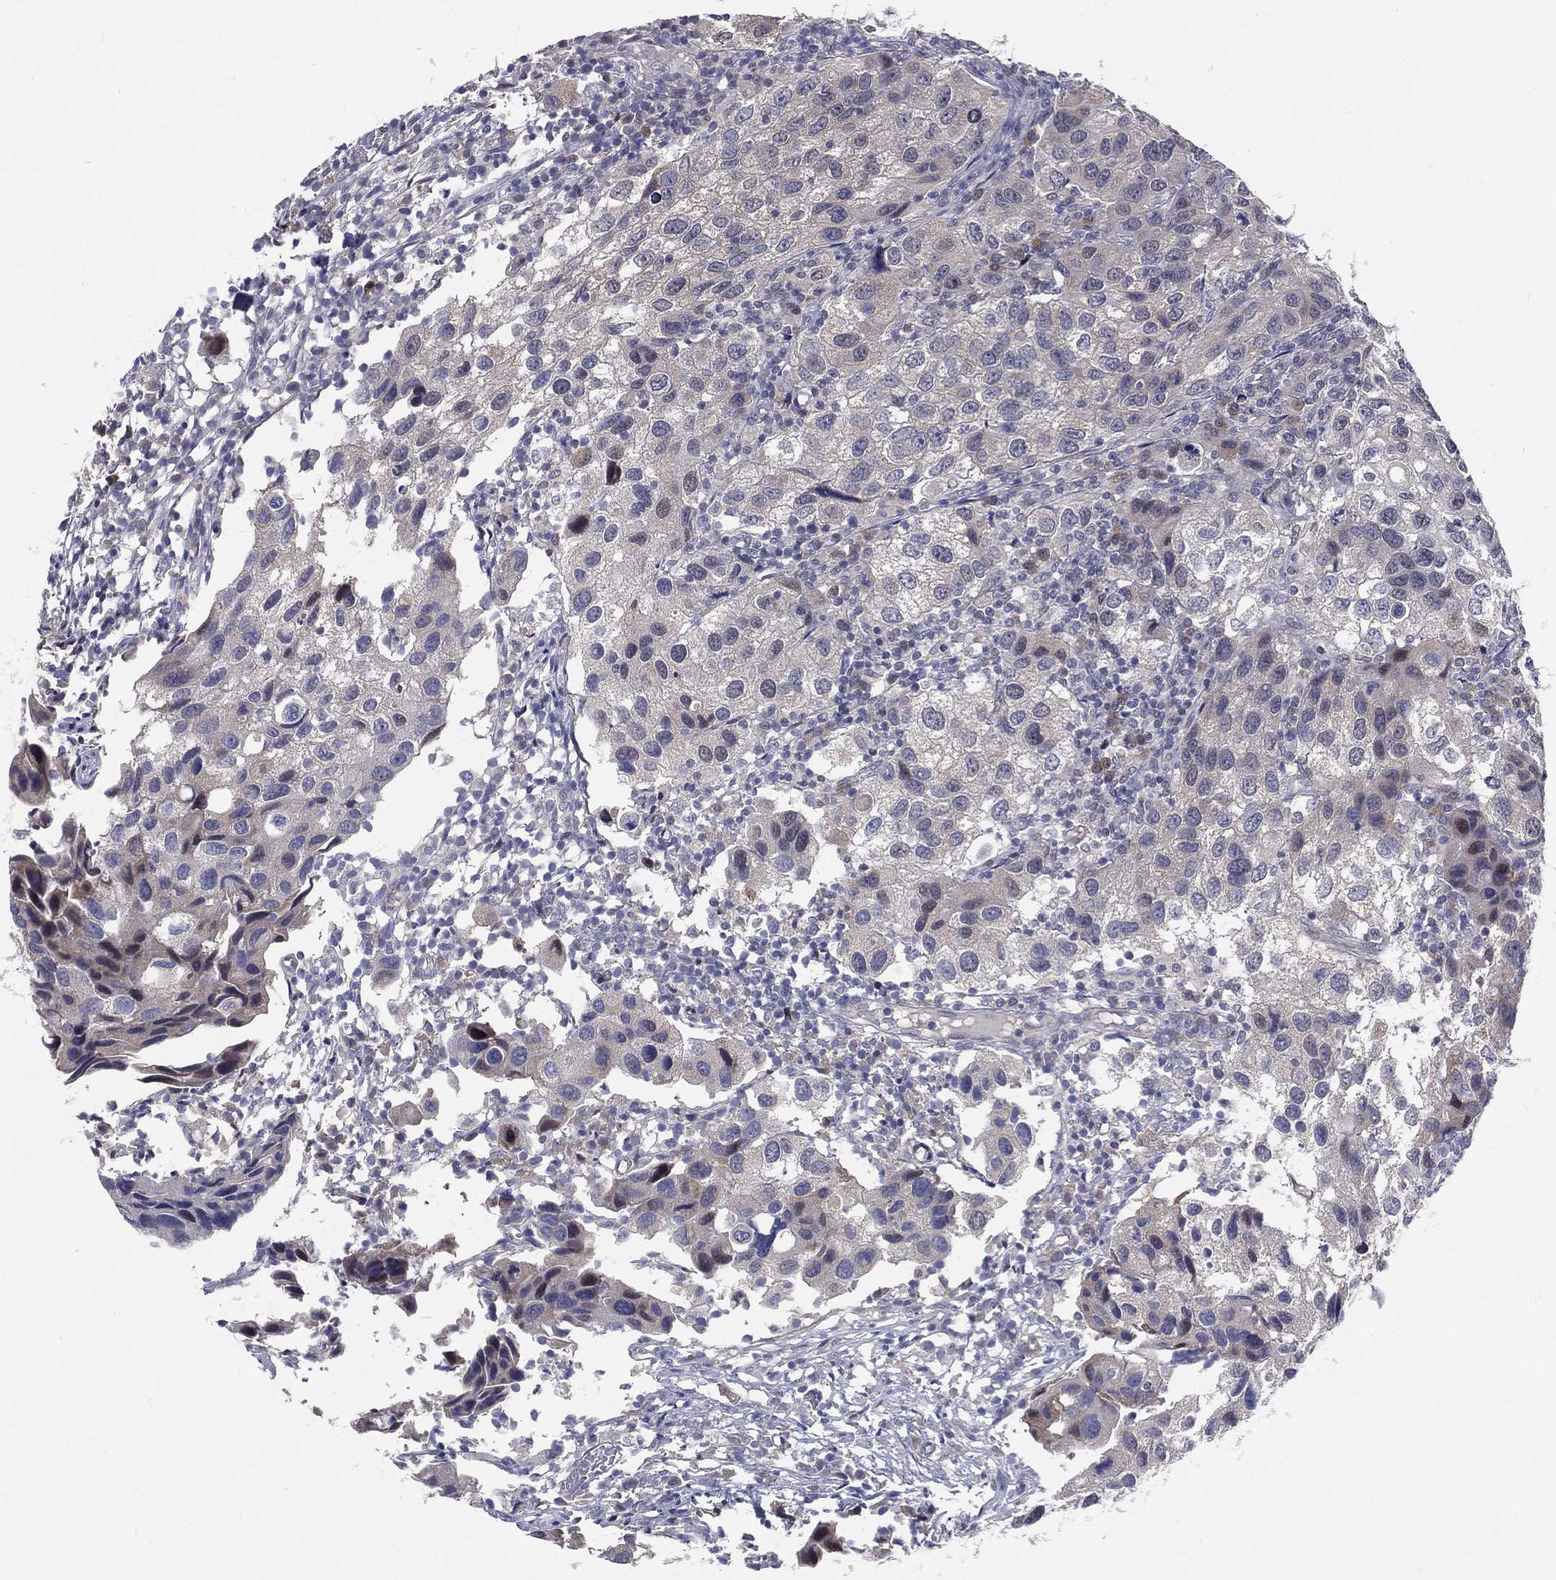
{"staining": {"intensity": "negative", "quantity": "none", "location": "none"}, "tissue": "urothelial cancer", "cell_type": "Tumor cells", "image_type": "cancer", "snomed": [{"axis": "morphology", "description": "Urothelial carcinoma, High grade"}, {"axis": "topography", "description": "Urinary bladder"}], "caption": "The immunohistochemistry (IHC) histopathology image has no significant staining in tumor cells of high-grade urothelial carcinoma tissue. The staining is performed using DAB brown chromogen with nuclei counter-stained in using hematoxylin.", "gene": "DLG4", "patient": {"sex": "male", "age": 79}}